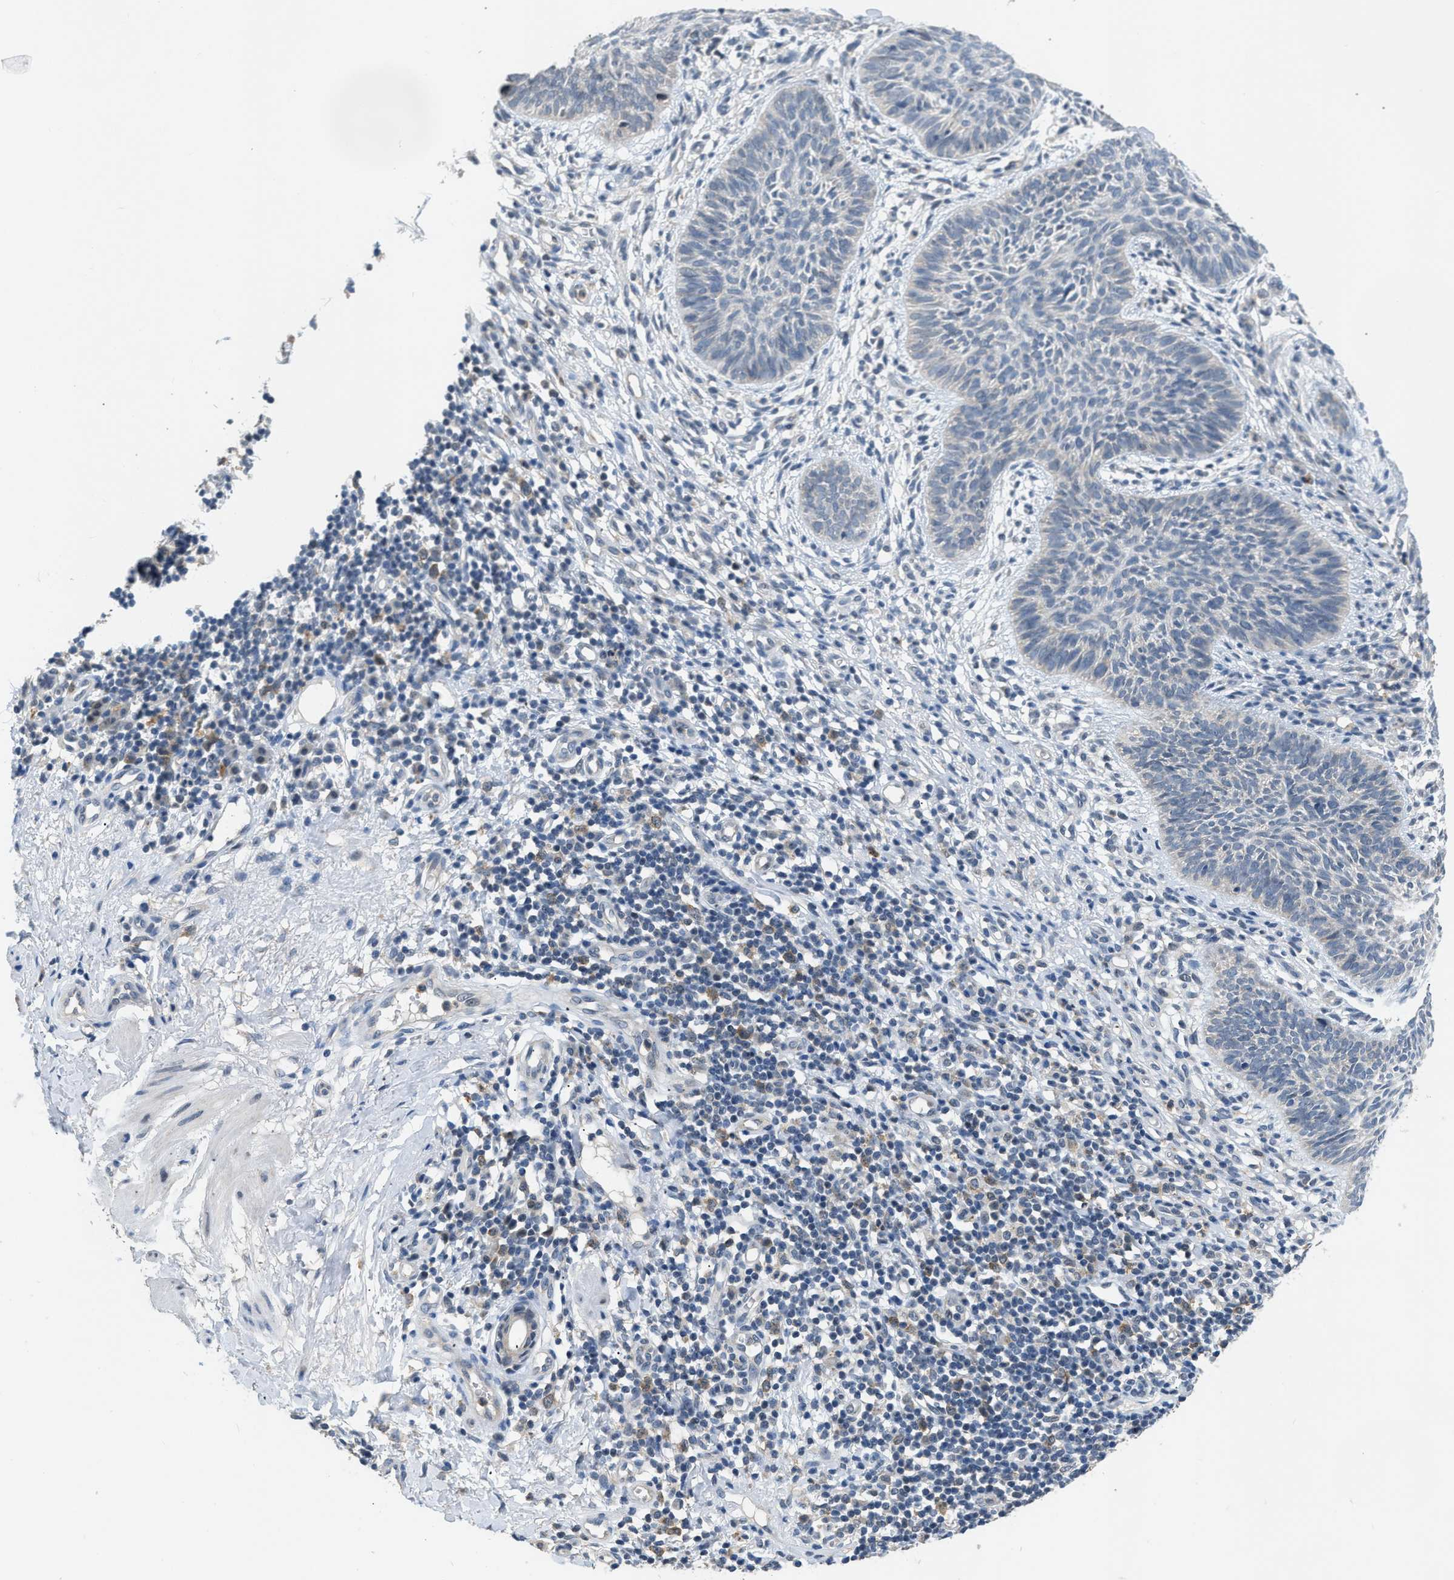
{"staining": {"intensity": "negative", "quantity": "none", "location": "none"}, "tissue": "skin cancer", "cell_type": "Tumor cells", "image_type": "cancer", "snomed": [{"axis": "morphology", "description": "Basal cell carcinoma"}, {"axis": "topography", "description": "Skin"}], "caption": "Immunohistochemical staining of skin basal cell carcinoma displays no significant expression in tumor cells. (Brightfield microscopy of DAB (3,3'-diaminobenzidine) immunohistochemistry (IHC) at high magnification).", "gene": "TOMM34", "patient": {"sex": "male", "age": 60}}